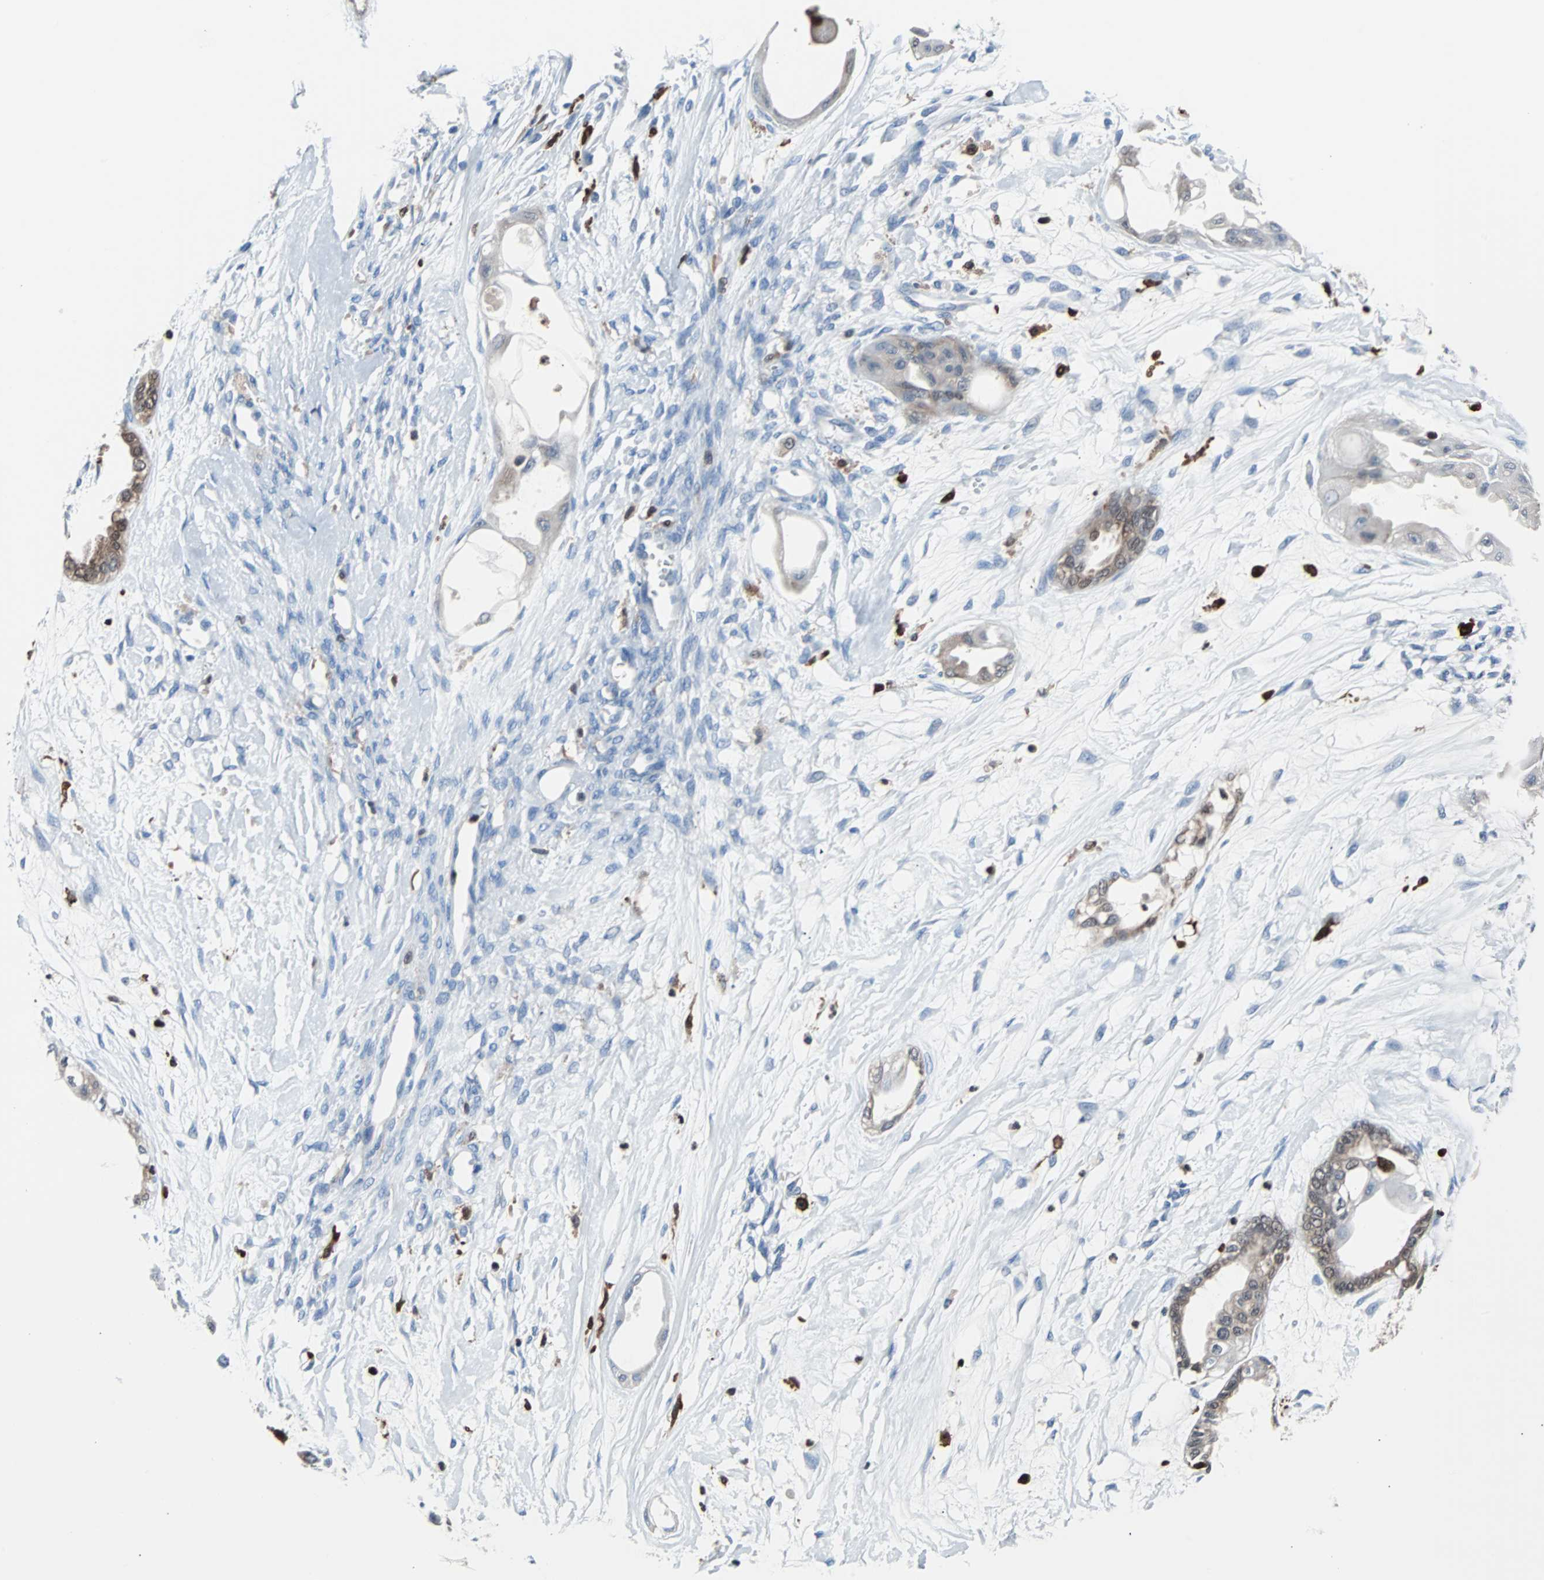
{"staining": {"intensity": "strong", "quantity": "25%-75%", "location": "cytoplasmic/membranous"}, "tissue": "ovarian cancer", "cell_type": "Tumor cells", "image_type": "cancer", "snomed": [{"axis": "morphology", "description": "Carcinoma, NOS"}, {"axis": "morphology", "description": "Carcinoma, endometroid"}, {"axis": "topography", "description": "Ovary"}], "caption": "A brown stain labels strong cytoplasmic/membranous staining of a protein in ovarian cancer tumor cells.", "gene": "SYK", "patient": {"sex": "female", "age": 50}}